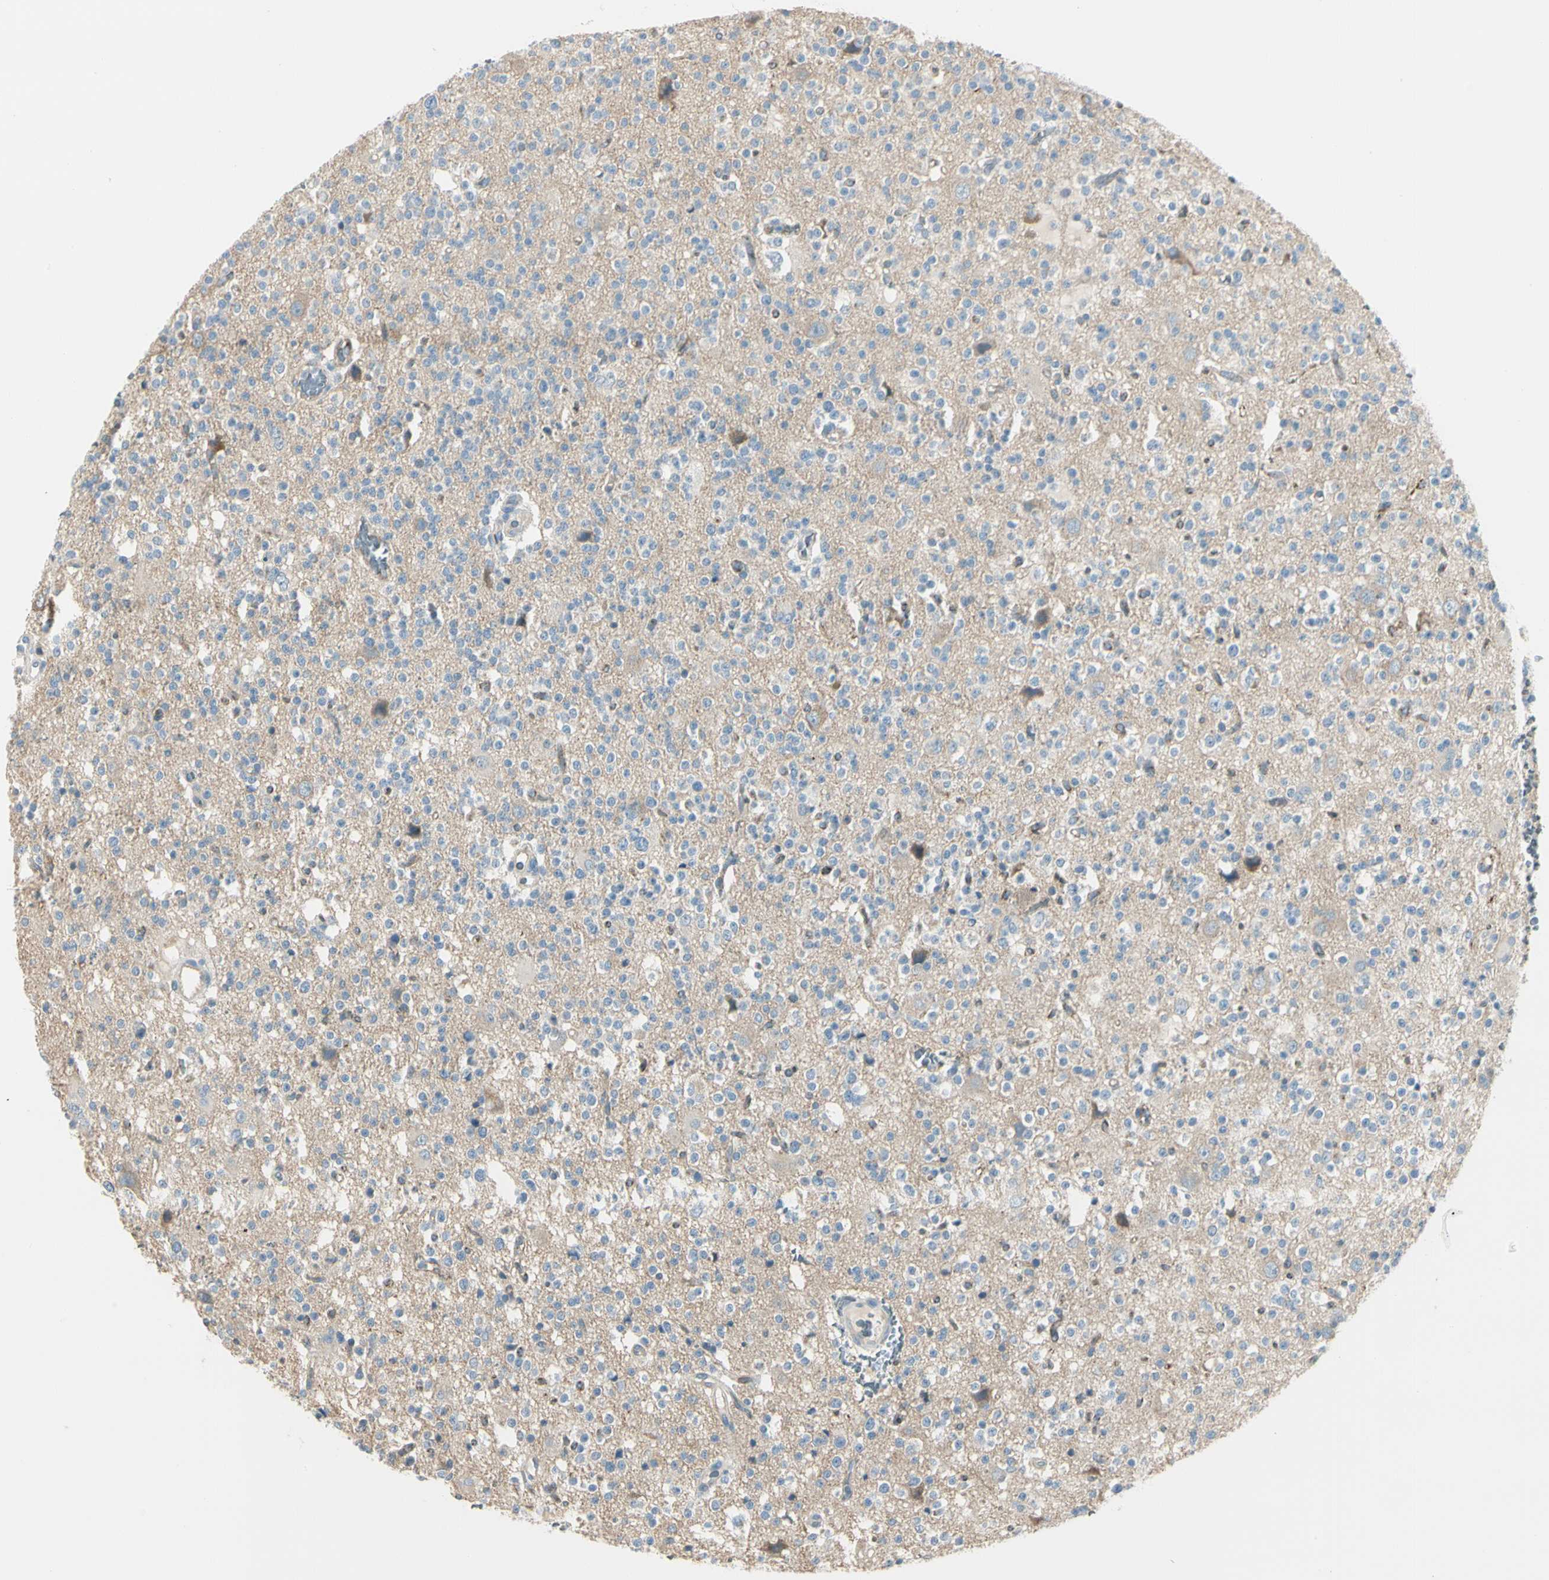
{"staining": {"intensity": "negative", "quantity": "none", "location": "none"}, "tissue": "glioma", "cell_type": "Tumor cells", "image_type": "cancer", "snomed": [{"axis": "morphology", "description": "Glioma, malignant, High grade"}, {"axis": "topography", "description": "Brain"}], "caption": "Immunohistochemistry of human malignant high-grade glioma displays no expression in tumor cells. (Brightfield microscopy of DAB (3,3'-diaminobenzidine) immunohistochemistry (IHC) at high magnification).", "gene": "SLC6A15", "patient": {"sex": "male", "age": 47}}